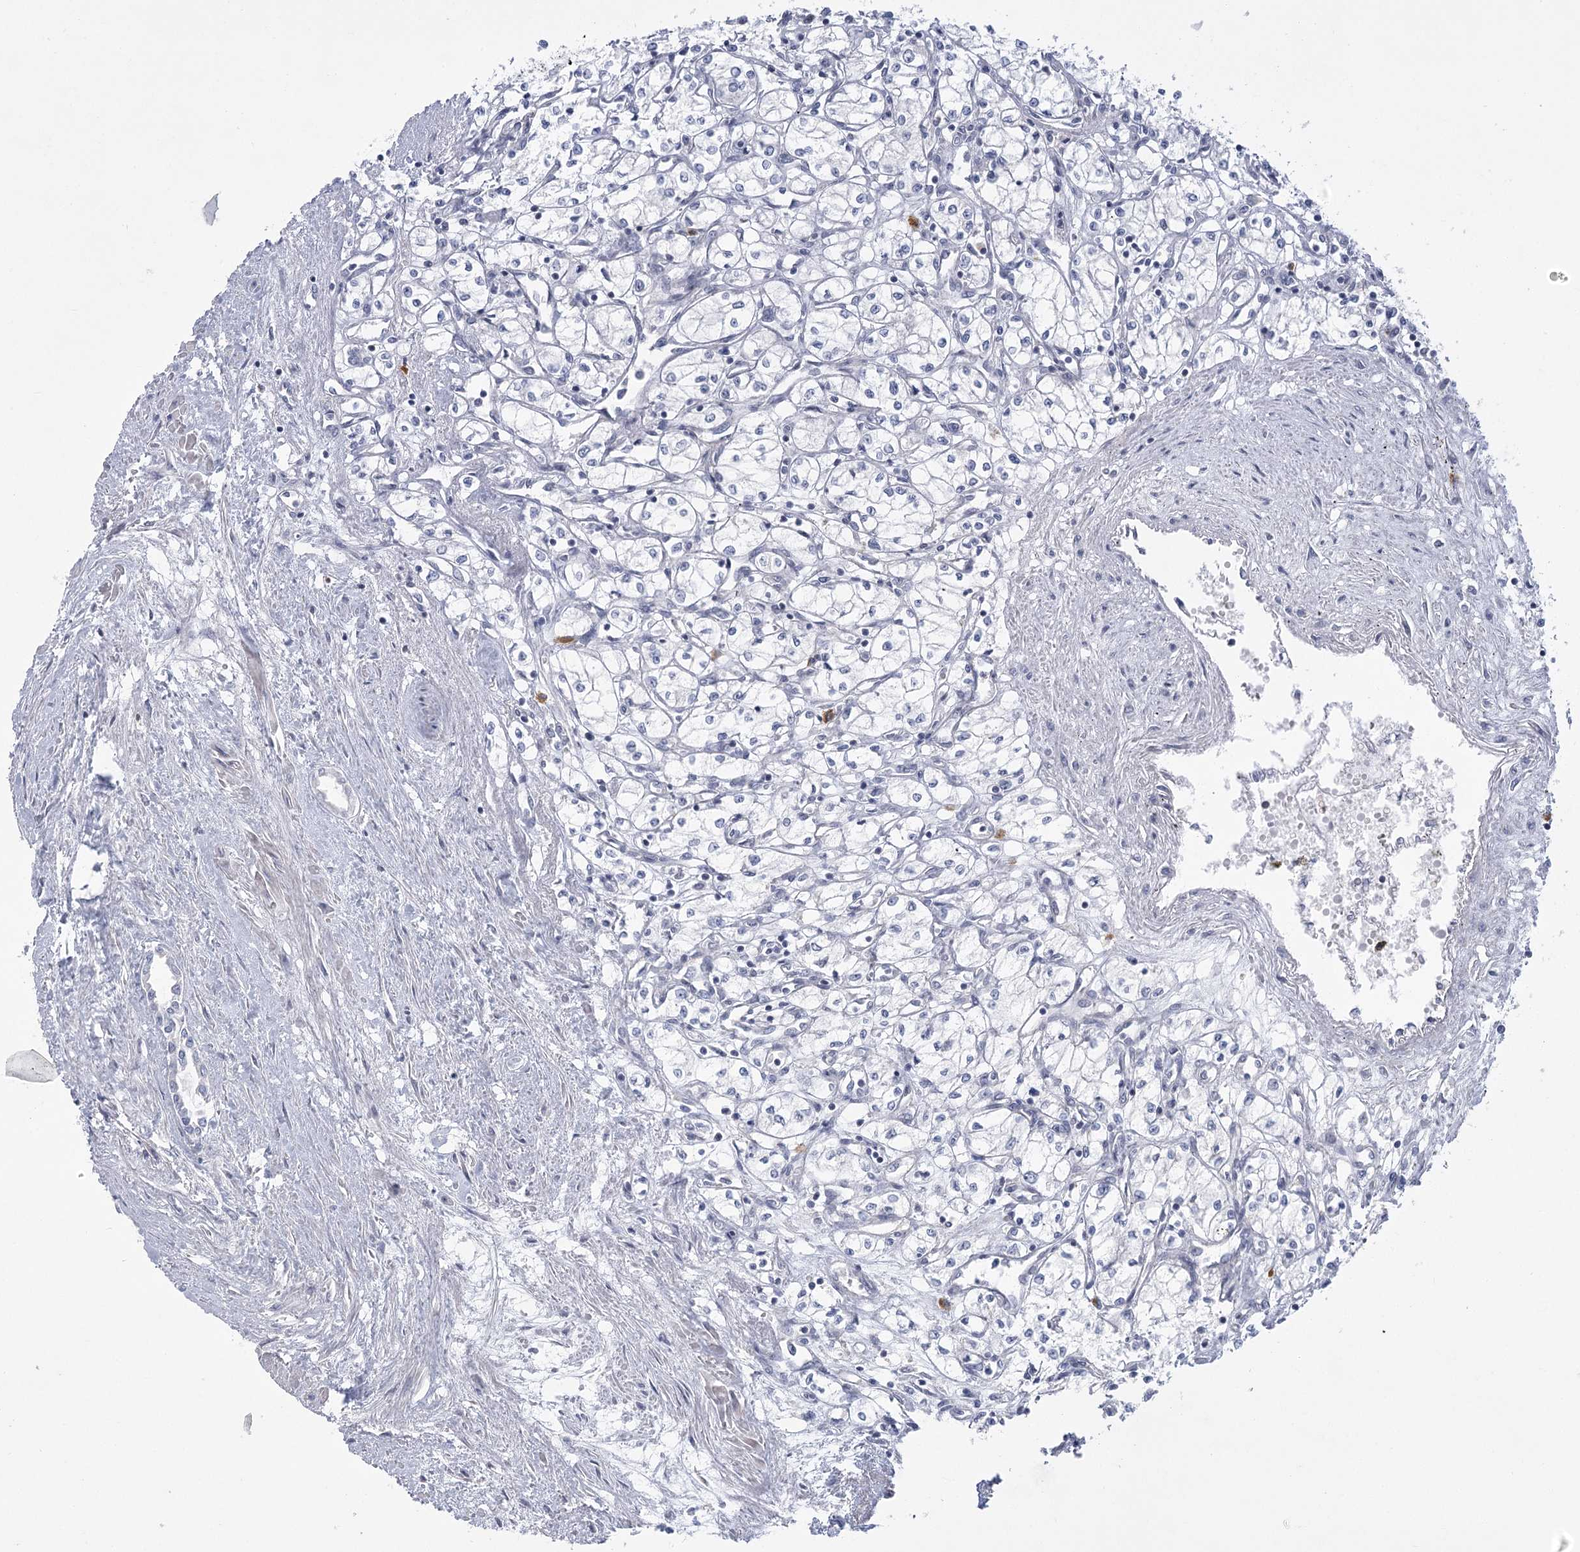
{"staining": {"intensity": "negative", "quantity": "none", "location": "none"}, "tissue": "renal cancer", "cell_type": "Tumor cells", "image_type": "cancer", "snomed": [{"axis": "morphology", "description": "Adenocarcinoma, NOS"}, {"axis": "topography", "description": "Kidney"}], "caption": "An IHC histopathology image of renal cancer is shown. There is no staining in tumor cells of renal cancer. Nuclei are stained in blue.", "gene": "FAM76B", "patient": {"sex": "male", "age": 59}}